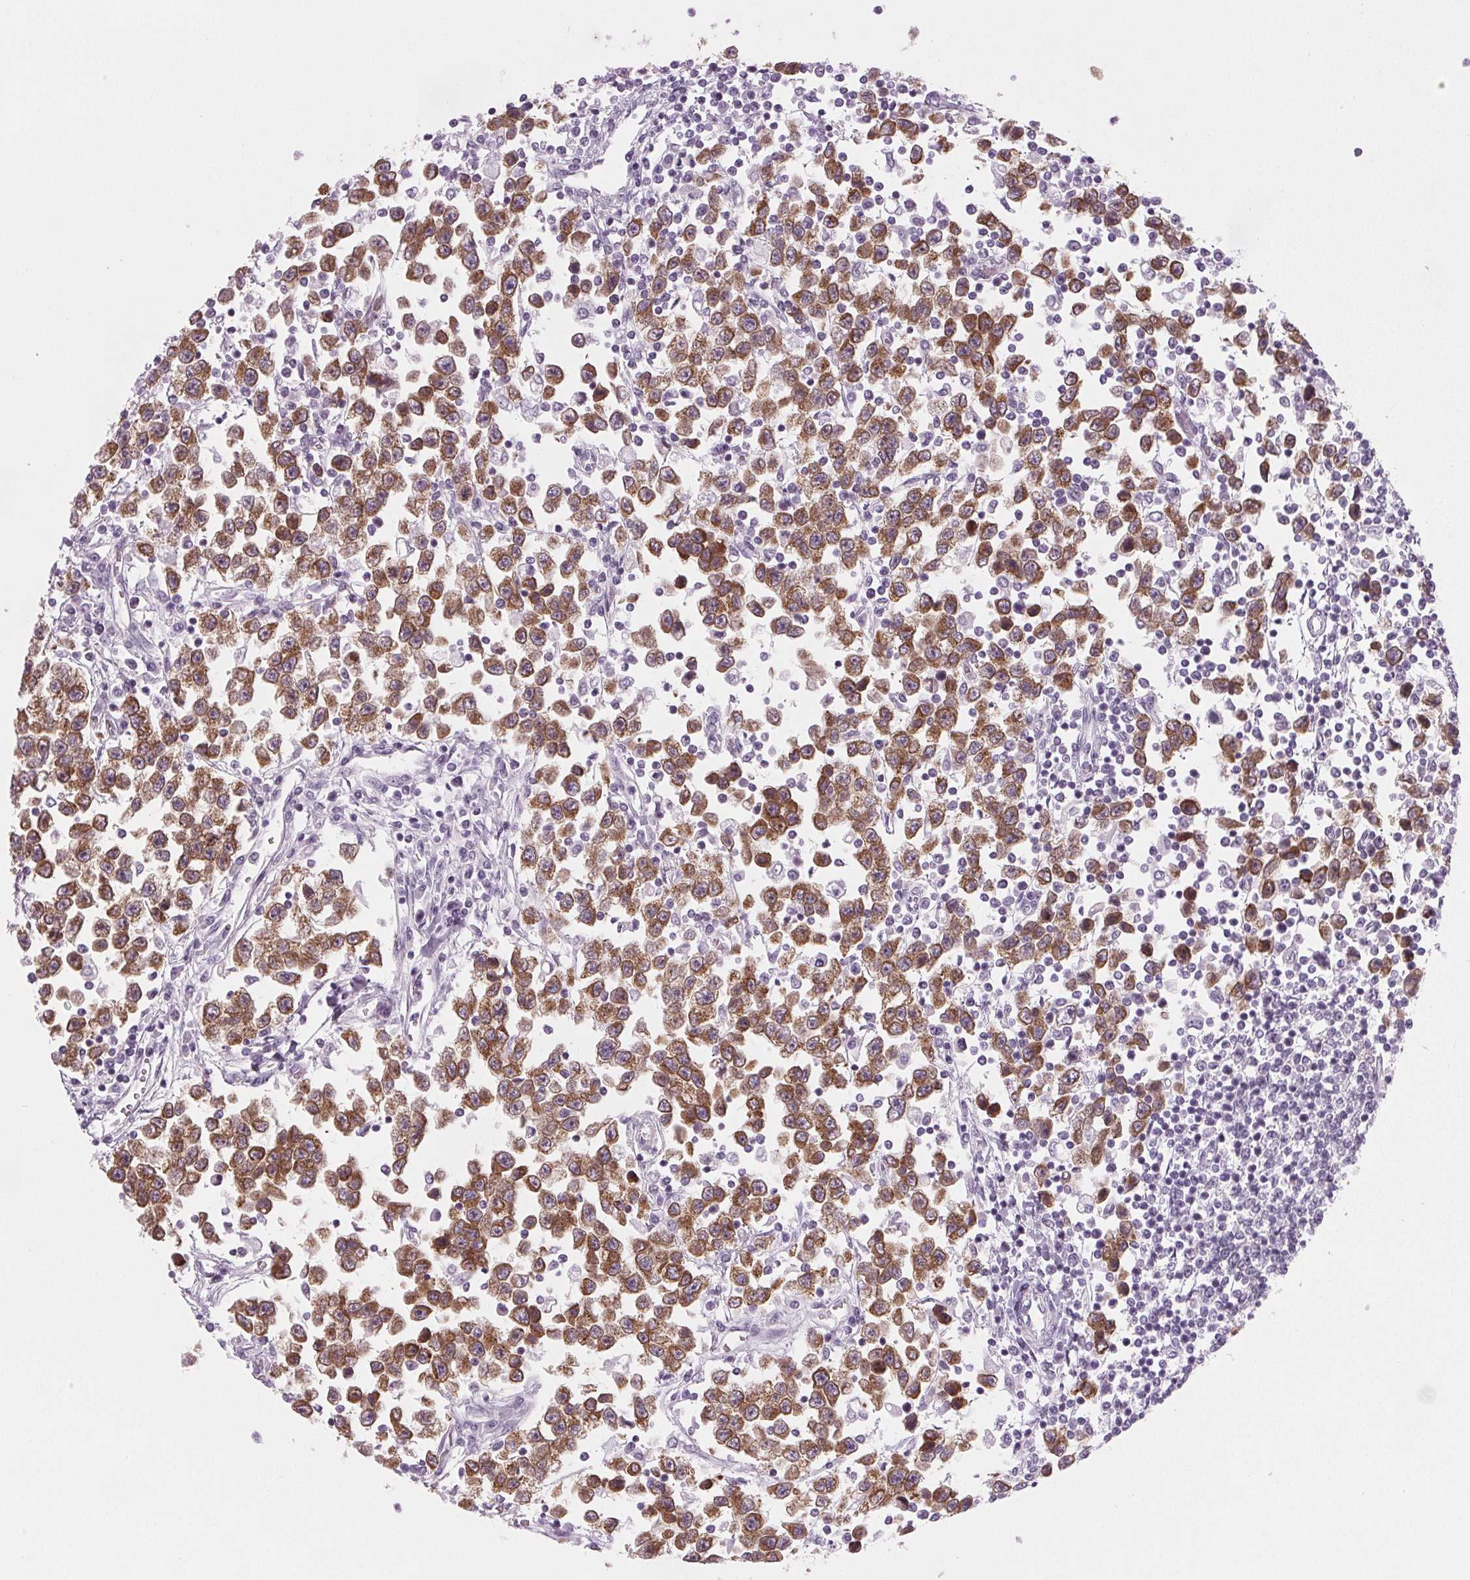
{"staining": {"intensity": "strong", "quantity": ">75%", "location": "cytoplasmic/membranous"}, "tissue": "testis cancer", "cell_type": "Tumor cells", "image_type": "cancer", "snomed": [{"axis": "morphology", "description": "Seminoma, NOS"}, {"axis": "topography", "description": "Testis"}], "caption": "The immunohistochemical stain labels strong cytoplasmic/membranous expression in tumor cells of testis seminoma tissue.", "gene": "IGF2BP1", "patient": {"sex": "male", "age": 34}}